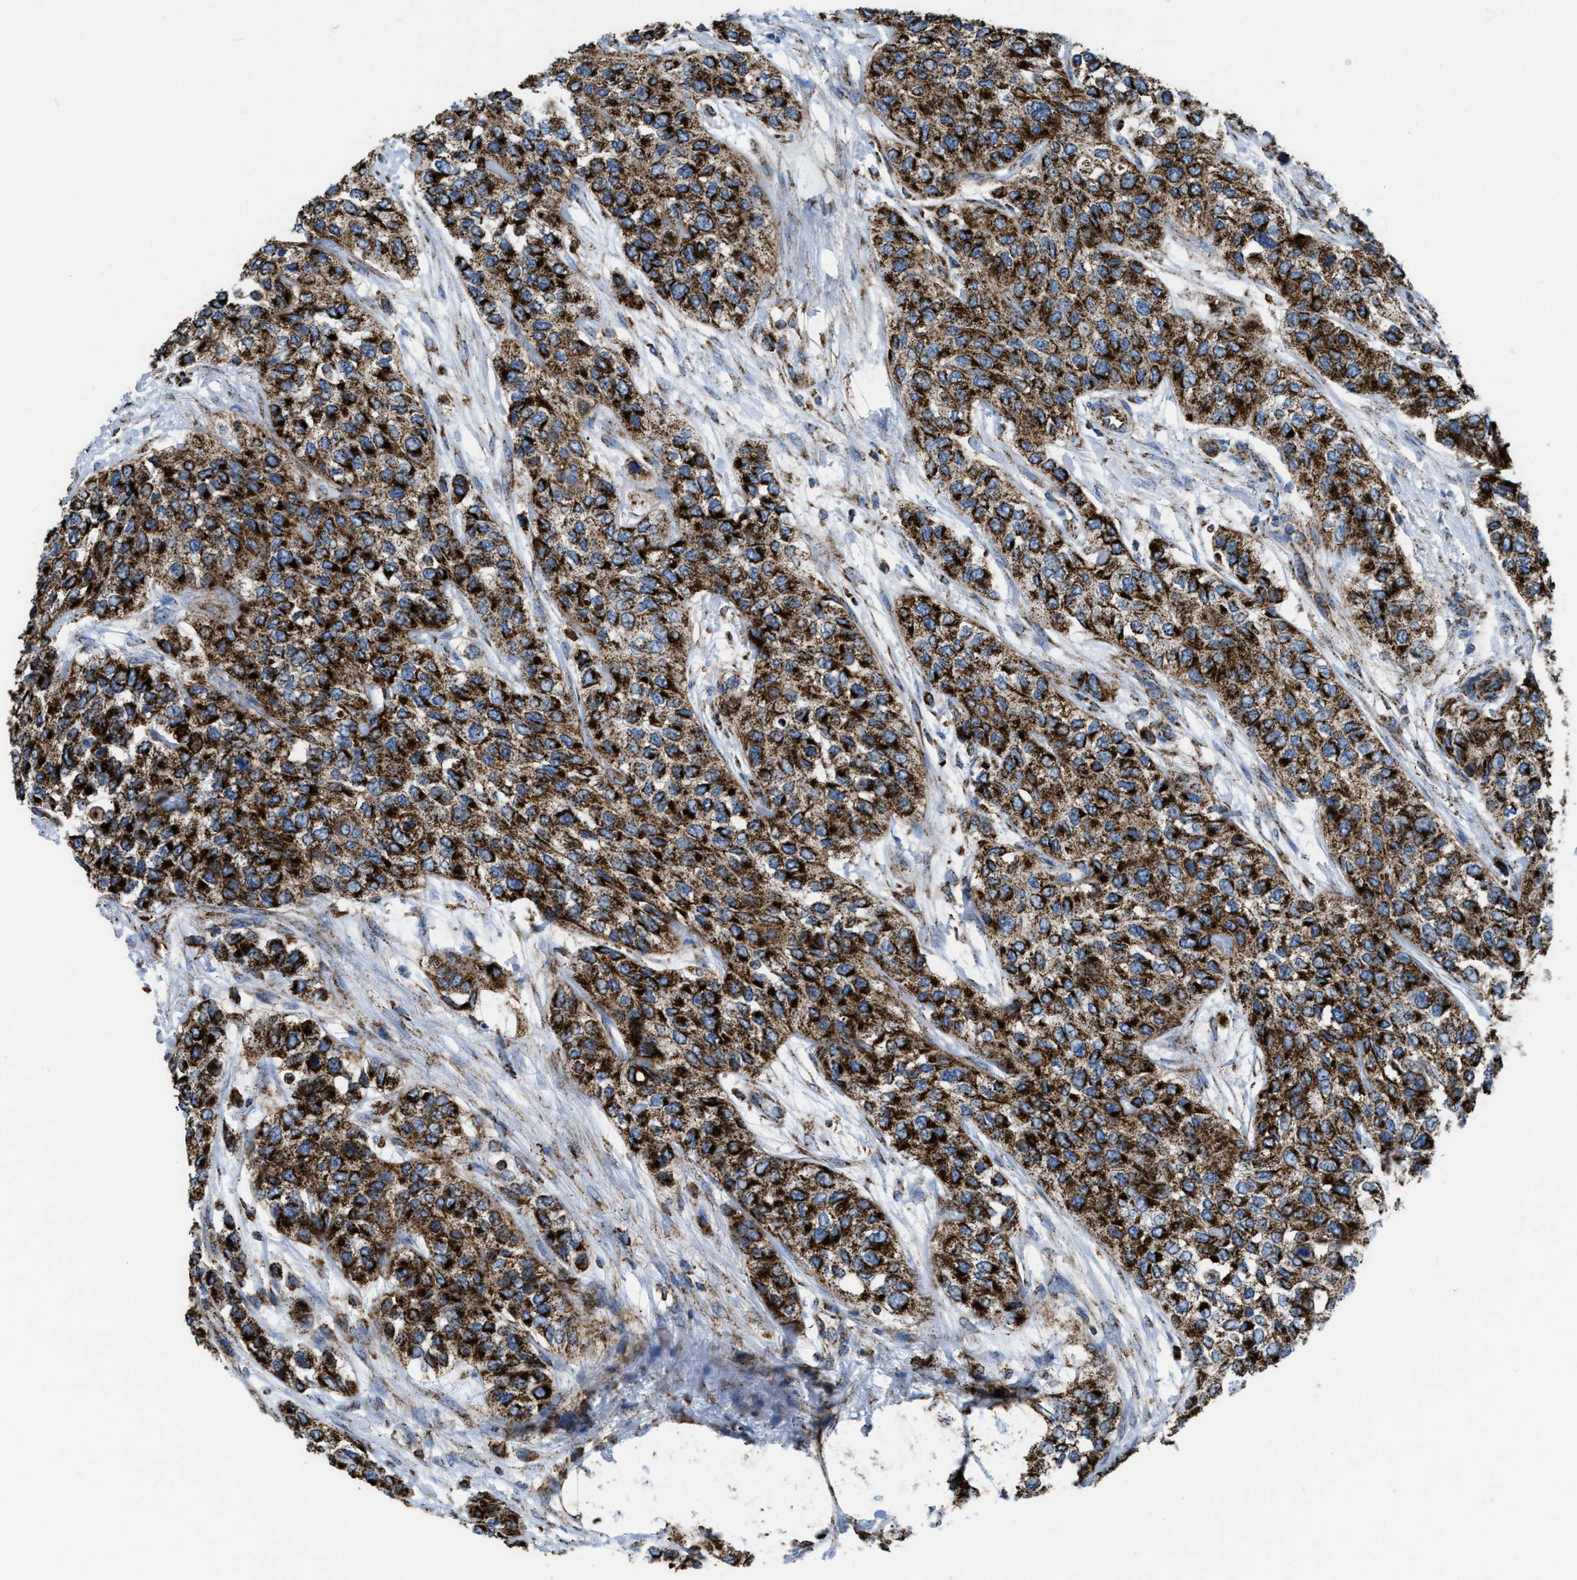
{"staining": {"intensity": "strong", "quantity": ">75%", "location": "cytoplasmic/membranous"}, "tissue": "urothelial cancer", "cell_type": "Tumor cells", "image_type": "cancer", "snomed": [{"axis": "morphology", "description": "Urothelial carcinoma, High grade"}, {"axis": "topography", "description": "Urinary bladder"}], "caption": "High-grade urothelial carcinoma tissue demonstrates strong cytoplasmic/membranous positivity in about >75% of tumor cells", "gene": "ECHS1", "patient": {"sex": "female", "age": 56}}